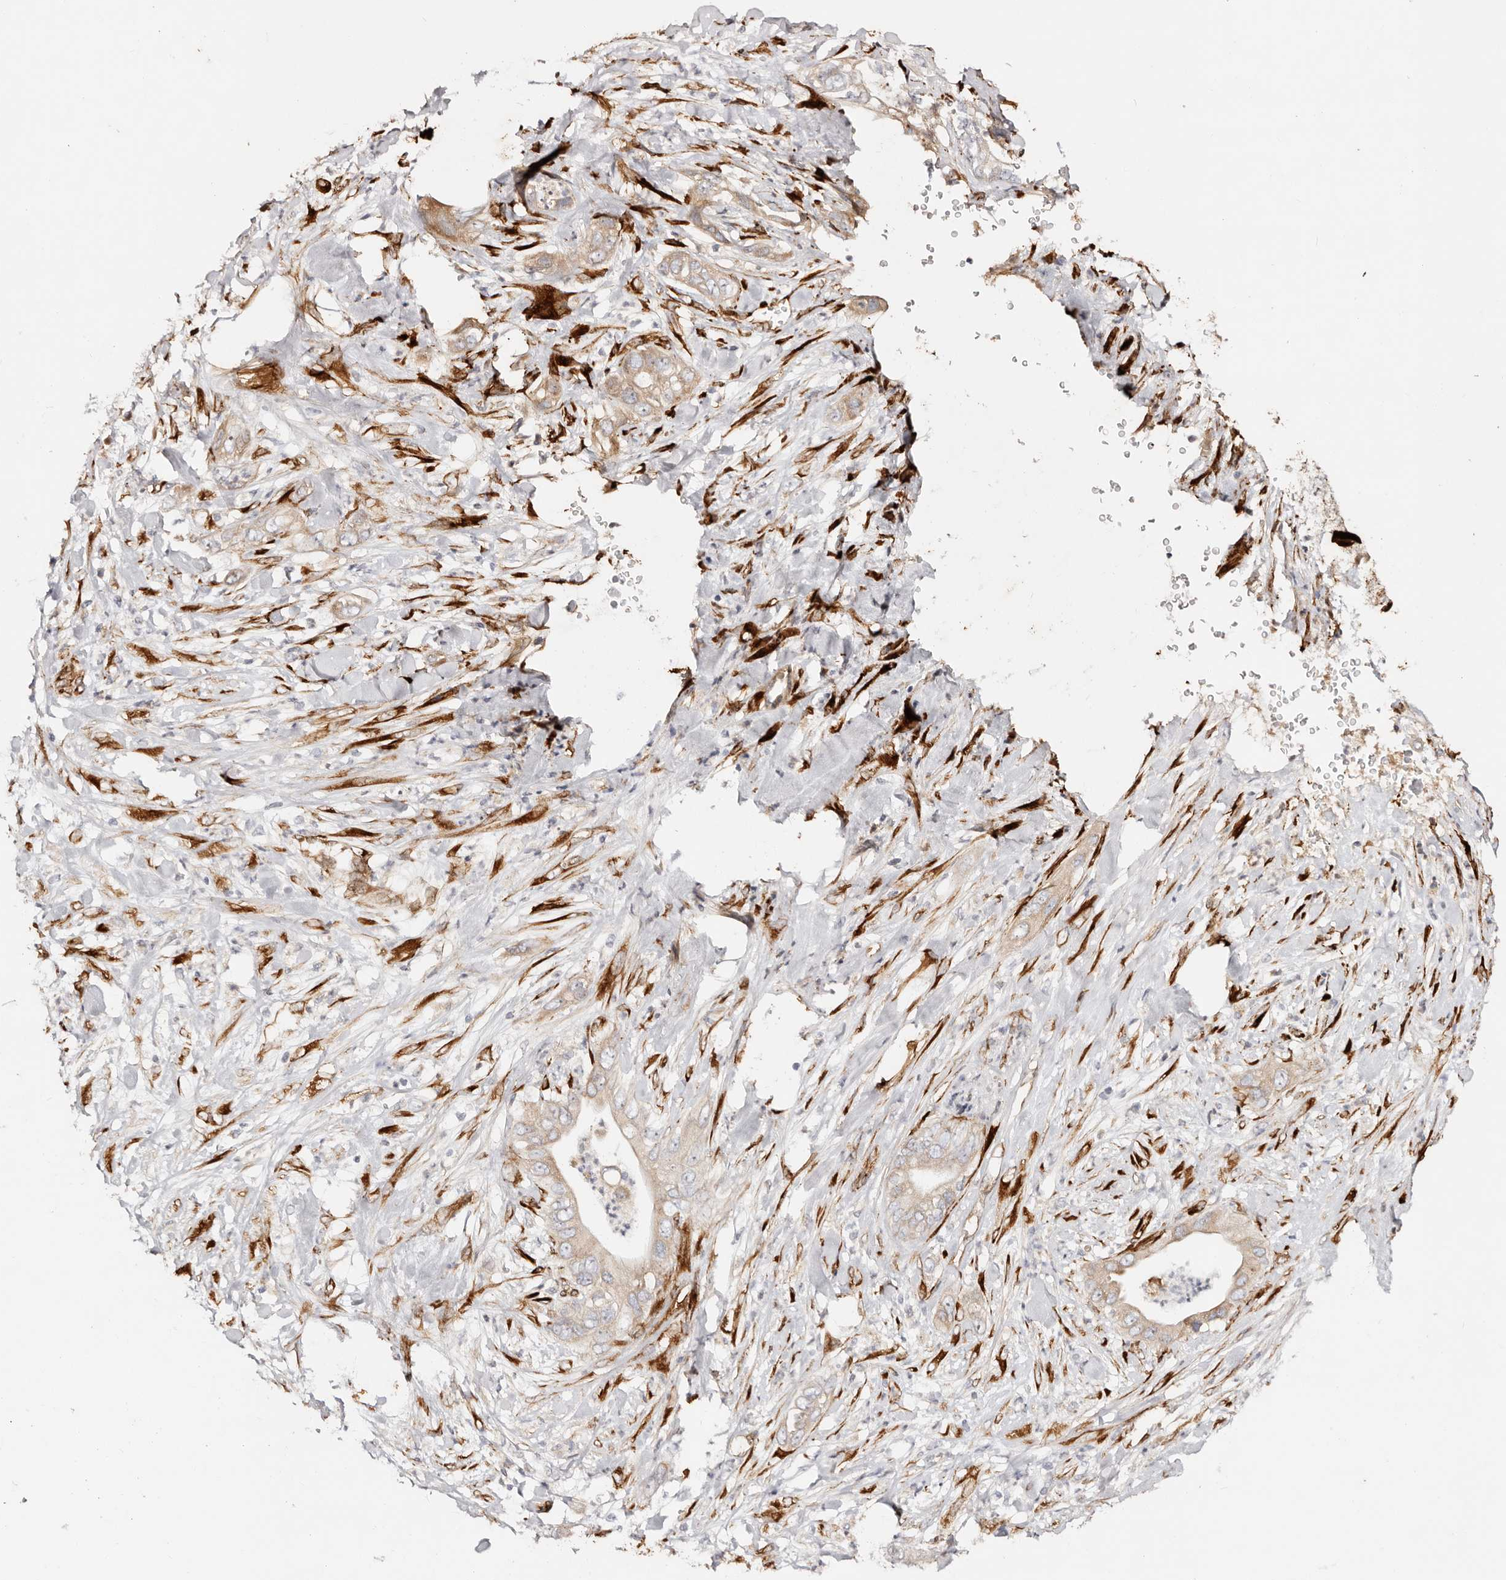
{"staining": {"intensity": "weak", "quantity": "25%-75%", "location": "cytoplasmic/membranous"}, "tissue": "pancreatic cancer", "cell_type": "Tumor cells", "image_type": "cancer", "snomed": [{"axis": "morphology", "description": "Adenocarcinoma, NOS"}, {"axis": "topography", "description": "Pancreas"}], "caption": "Protein staining by IHC reveals weak cytoplasmic/membranous positivity in about 25%-75% of tumor cells in pancreatic adenocarcinoma.", "gene": "SERPINH1", "patient": {"sex": "female", "age": 78}}